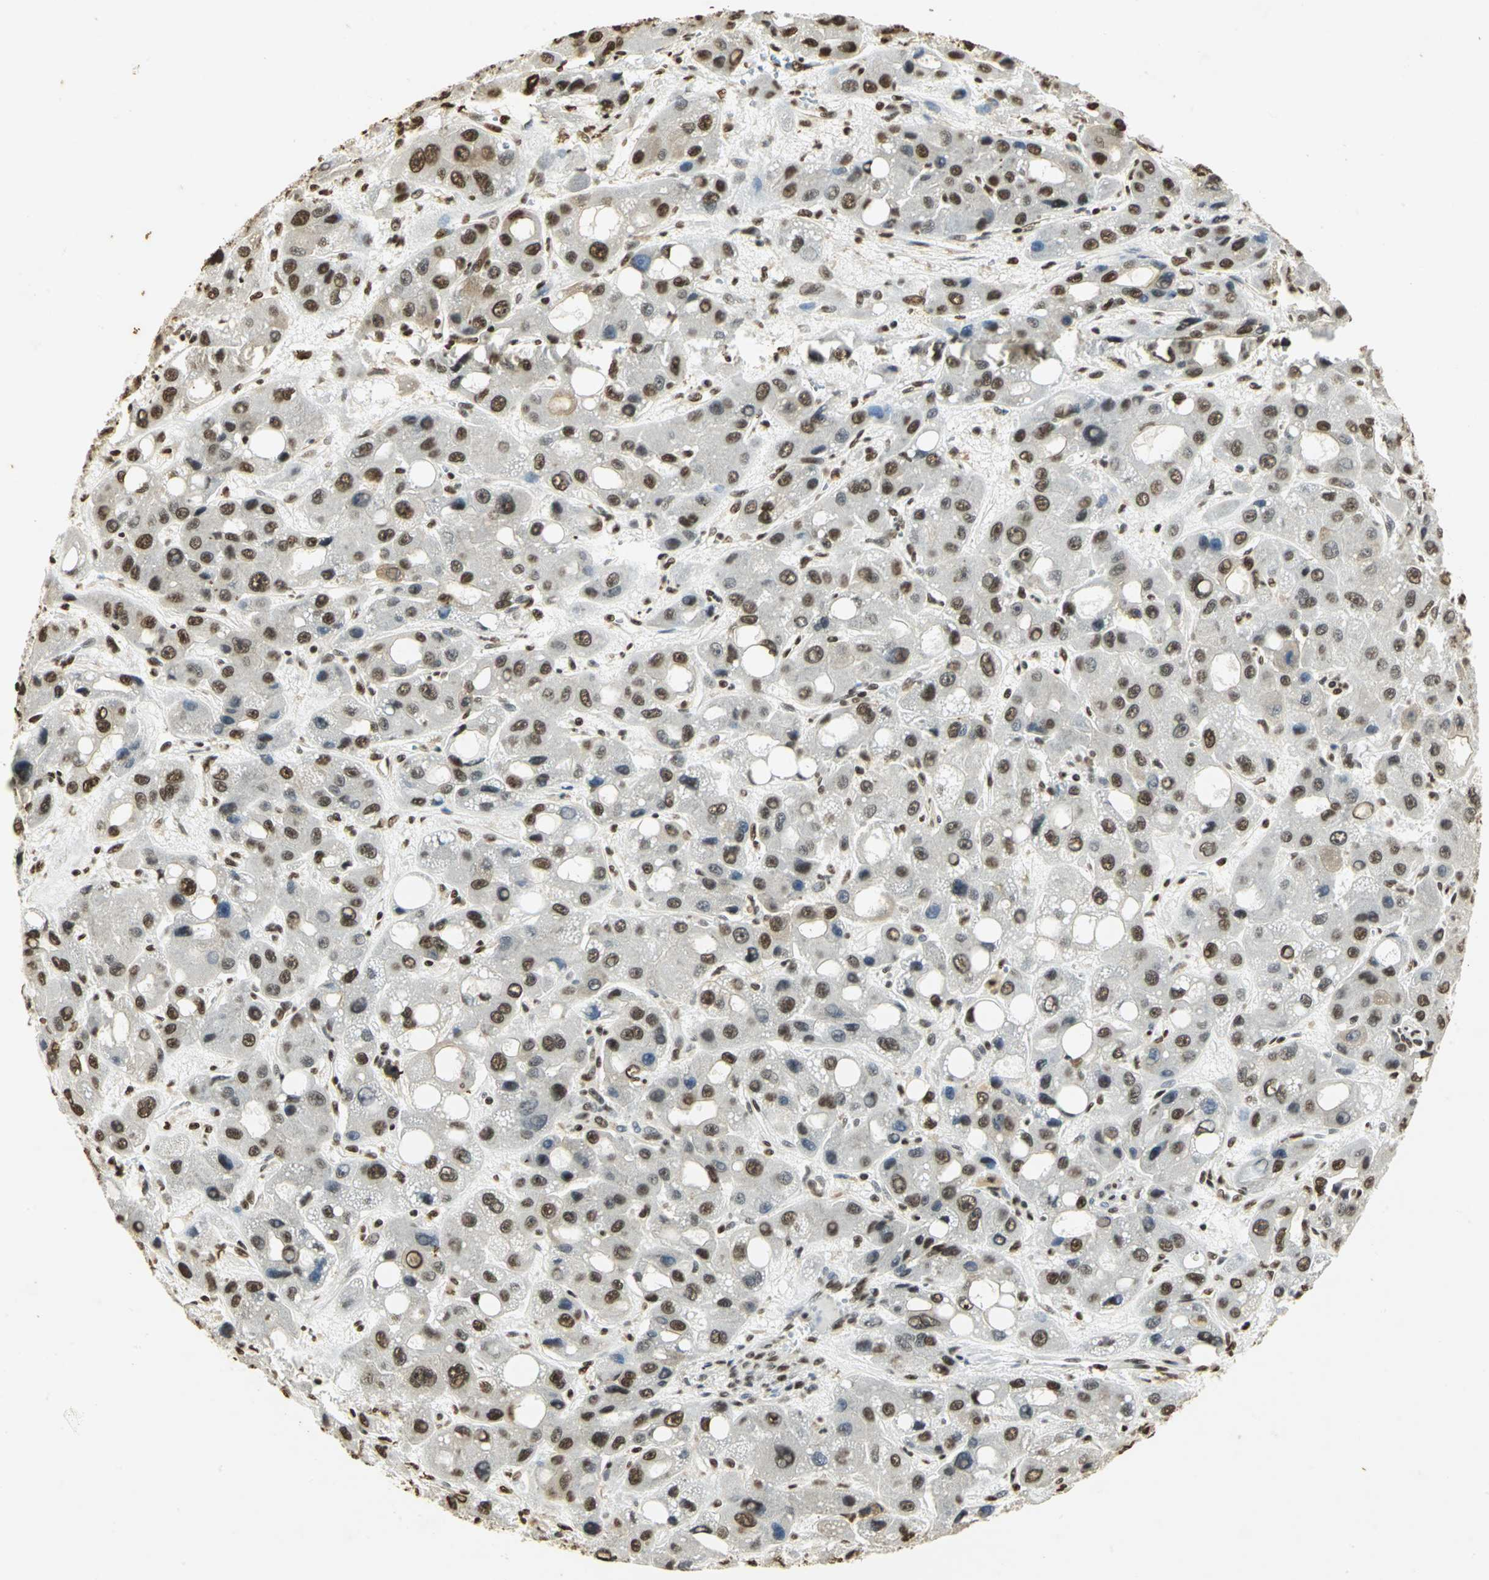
{"staining": {"intensity": "moderate", "quantity": ">75%", "location": "nuclear"}, "tissue": "liver cancer", "cell_type": "Tumor cells", "image_type": "cancer", "snomed": [{"axis": "morphology", "description": "Carcinoma, Hepatocellular, NOS"}, {"axis": "topography", "description": "Liver"}], "caption": "Hepatocellular carcinoma (liver) stained with a protein marker exhibits moderate staining in tumor cells.", "gene": "SET", "patient": {"sex": "male", "age": 55}}